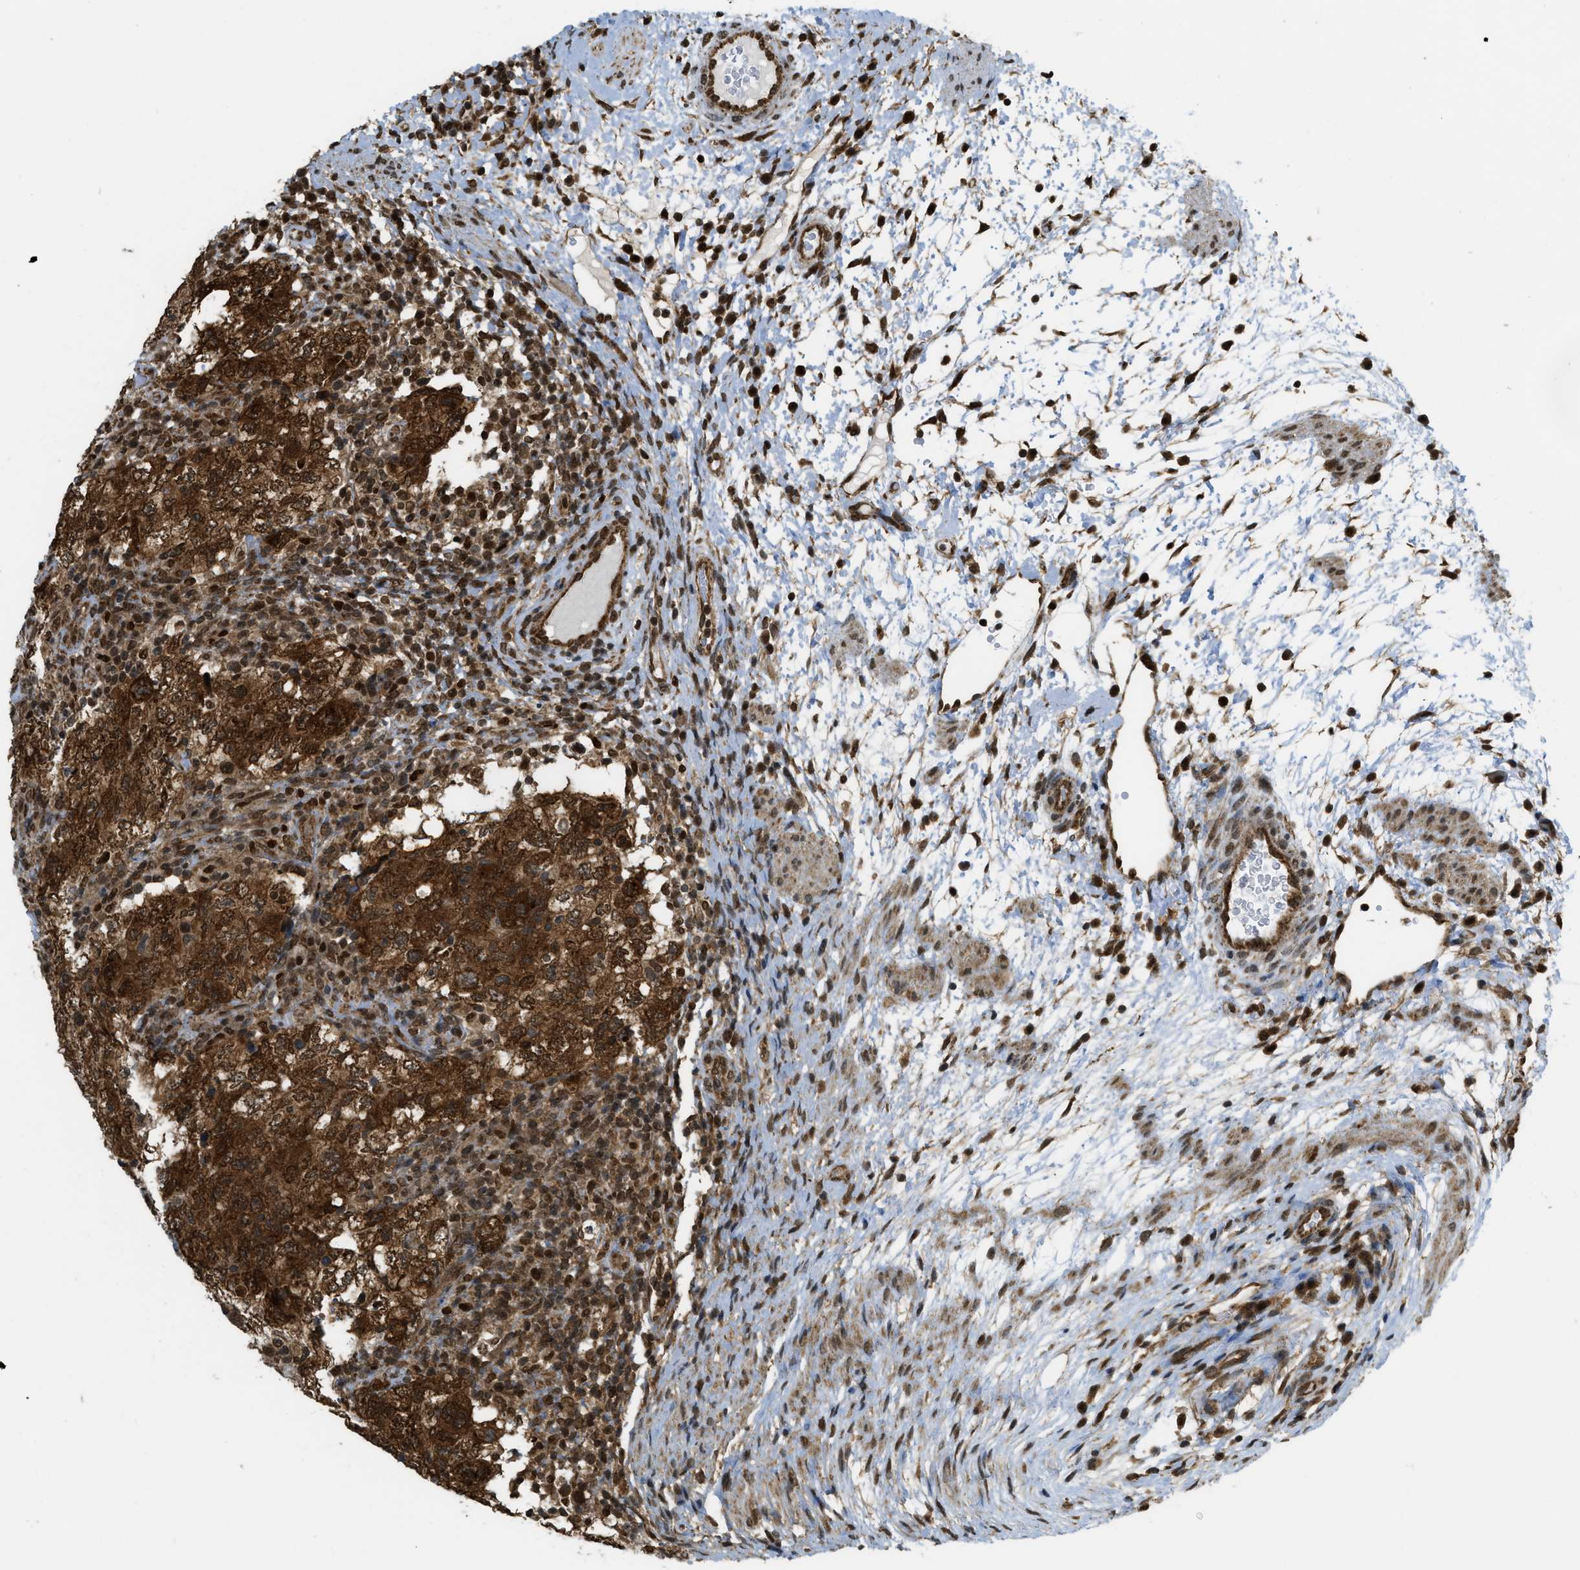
{"staining": {"intensity": "strong", "quantity": ">75%", "location": "cytoplasmic/membranous,nuclear"}, "tissue": "testis cancer", "cell_type": "Tumor cells", "image_type": "cancer", "snomed": [{"axis": "morphology", "description": "Carcinoma, Embryonal, NOS"}, {"axis": "topography", "description": "Testis"}], "caption": "Immunohistochemistry histopathology image of human testis embryonal carcinoma stained for a protein (brown), which demonstrates high levels of strong cytoplasmic/membranous and nuclear positivity in approximately >75% of tumor cells.", "gene": "TNPO1", "patient": {"sex": "male", "age": 26}}